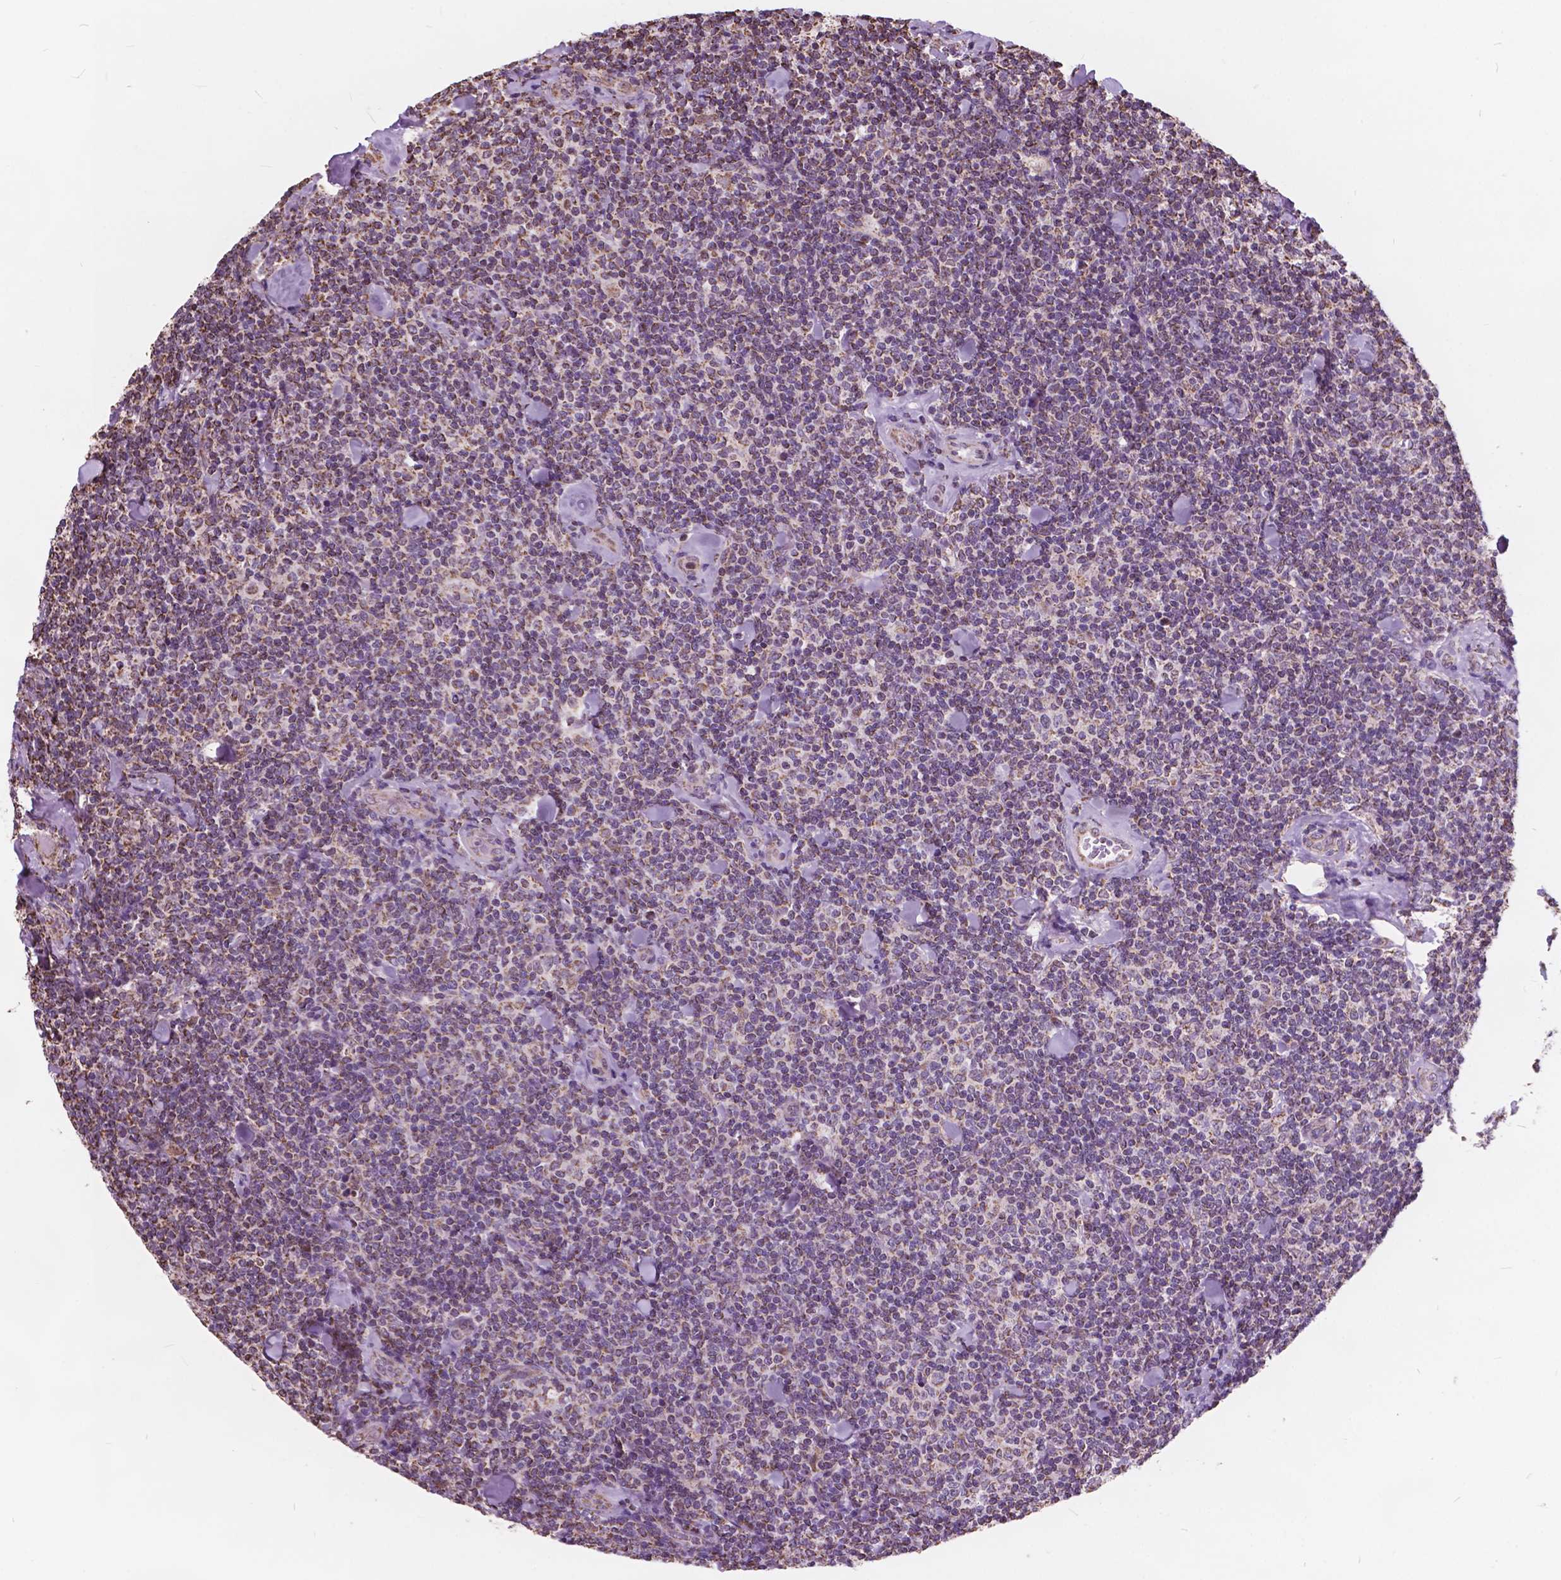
{"staining": {"intensity": "weak", "quantity": ">75%", "location": "cytoplasmic/membranous"}, "tissue": "lymphoma", "cell_type": "Tumor cells", "image_type": "cancer", "snomed": [{"axis": "morphology", "description": "Malignant lymphoma, non-Hodgkin's type, Low grade"}, {"axis": "topography", "description": "Lymph node"}], "caption": "Lymphoma stained for a protein exhibits weak cytoplasmic/membranous positivity in tumor cells.", "gene": "SCOC", "patient": {"sex": "female", "age": 56}}